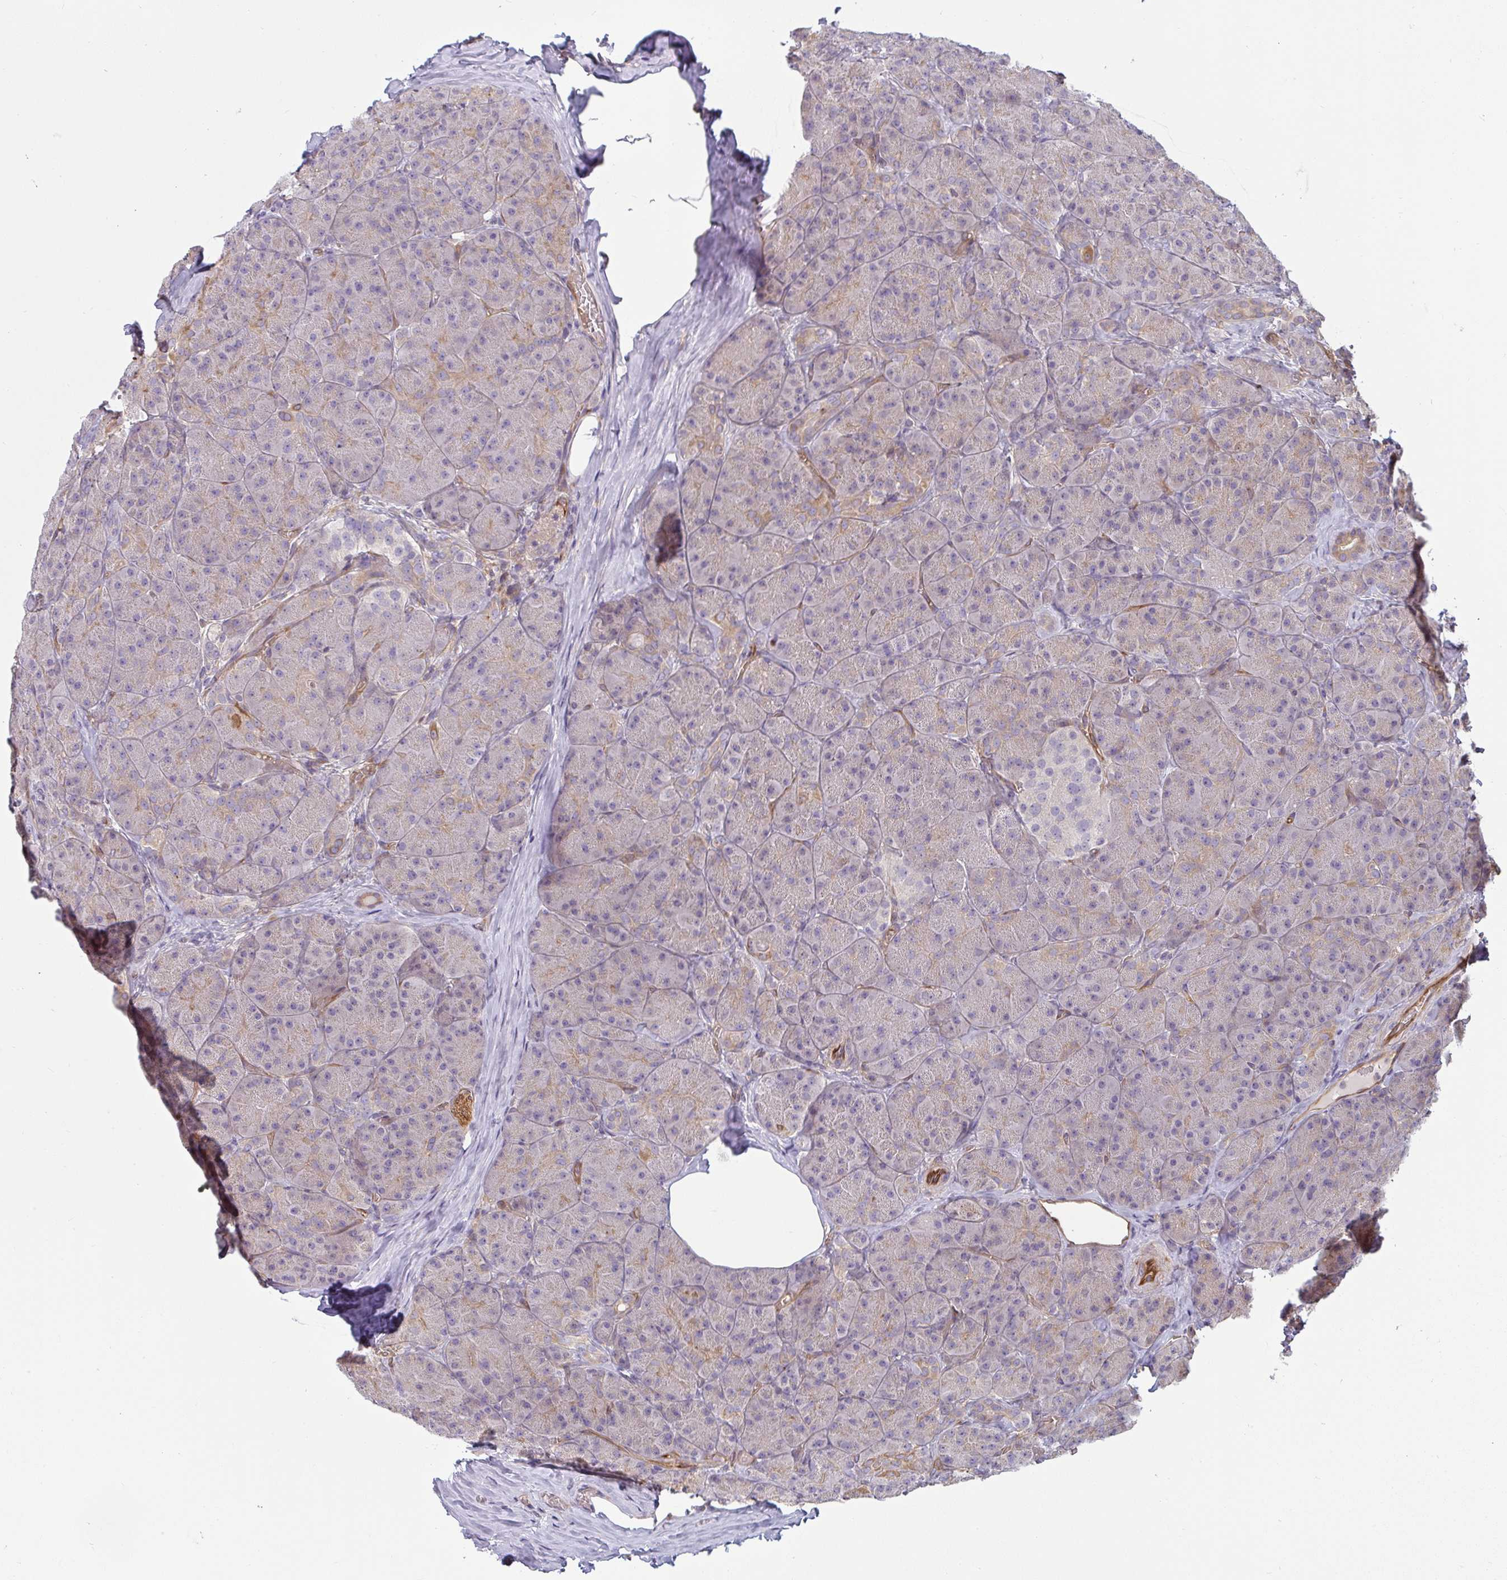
{"staining": {"intensity": "weak", "quantity": "<25%", "location": "cytoplasmic/membranous"}, "tissue": "pancreas", "cell_type": "Exocrine glandular cells", "image_type": "normal", "snomed": [{"axis": "morphology", "description": "Normal tissue, NOS"}, {"axis": "topography", "description": "Pancreas"}], "caption": "High power microscopy histopathology image of an IHC micrograph of normal pancreas, revealing no significant positivity in exocrine glandular cells.", "gene": "IFIT3", "patient": {"sex": "male", "age": 57}}